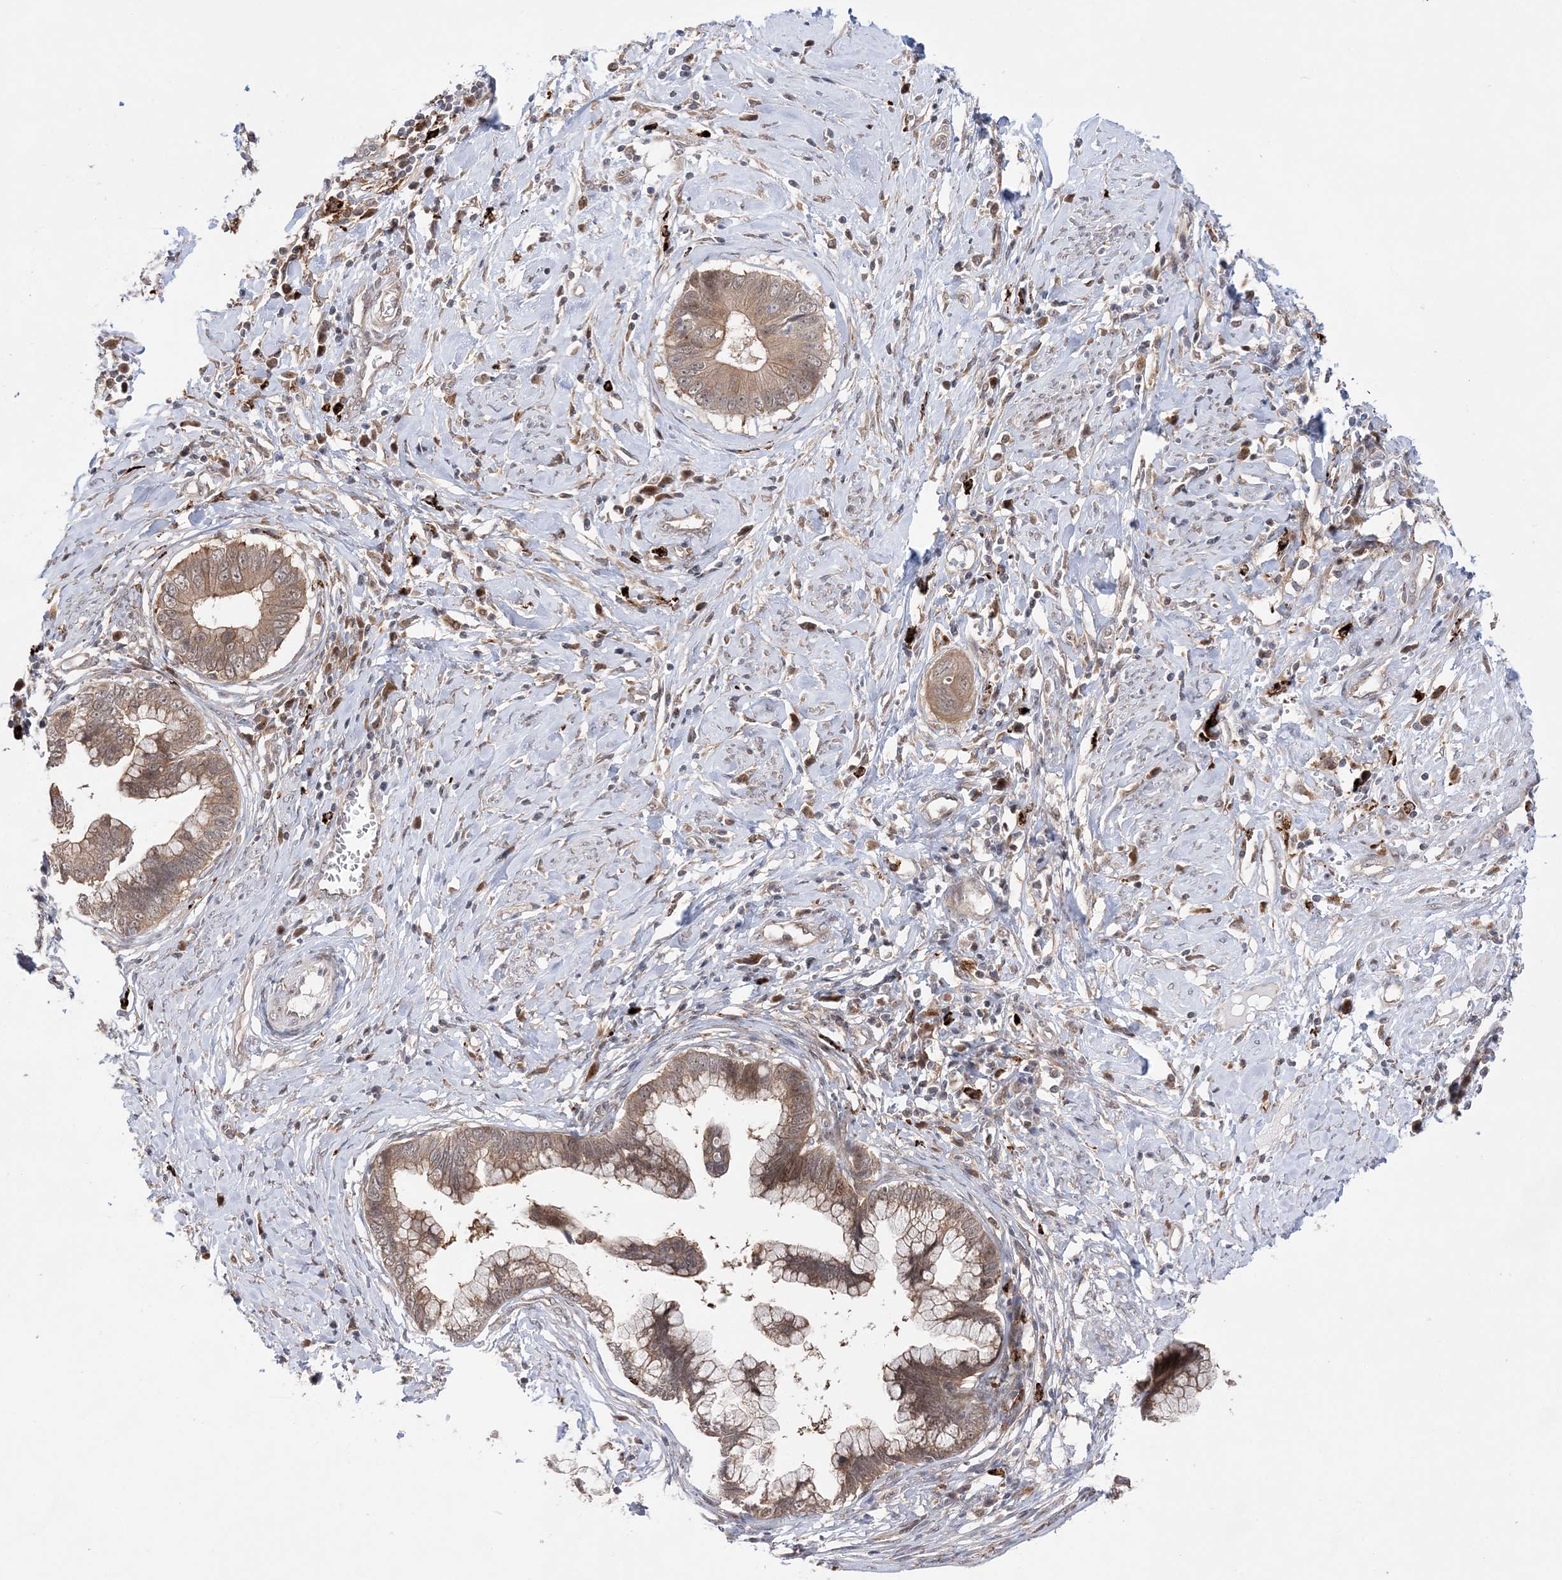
{"staining": {"intensity": "moderate", "quantity": ">75%", "location": "cytoplasmic/membranous"}, "tissue": "cervical cancer", "cell_type": "Tumor cells", "image_type": "cancer", "snomed": [{"axis": "morphology", "description": "Adenocarcinoma, NOS"}, {"axis": "topography", "description": "Cervix"}], "caption": "About >75% of tumor cells in human cervical cancer demonstrate moderate cytoplasmic/membranous protein expression as visualized by brown immunohistochemical staining.", "gene": "ANAPC15", "patient": {"sex": "female", "age": 44}}